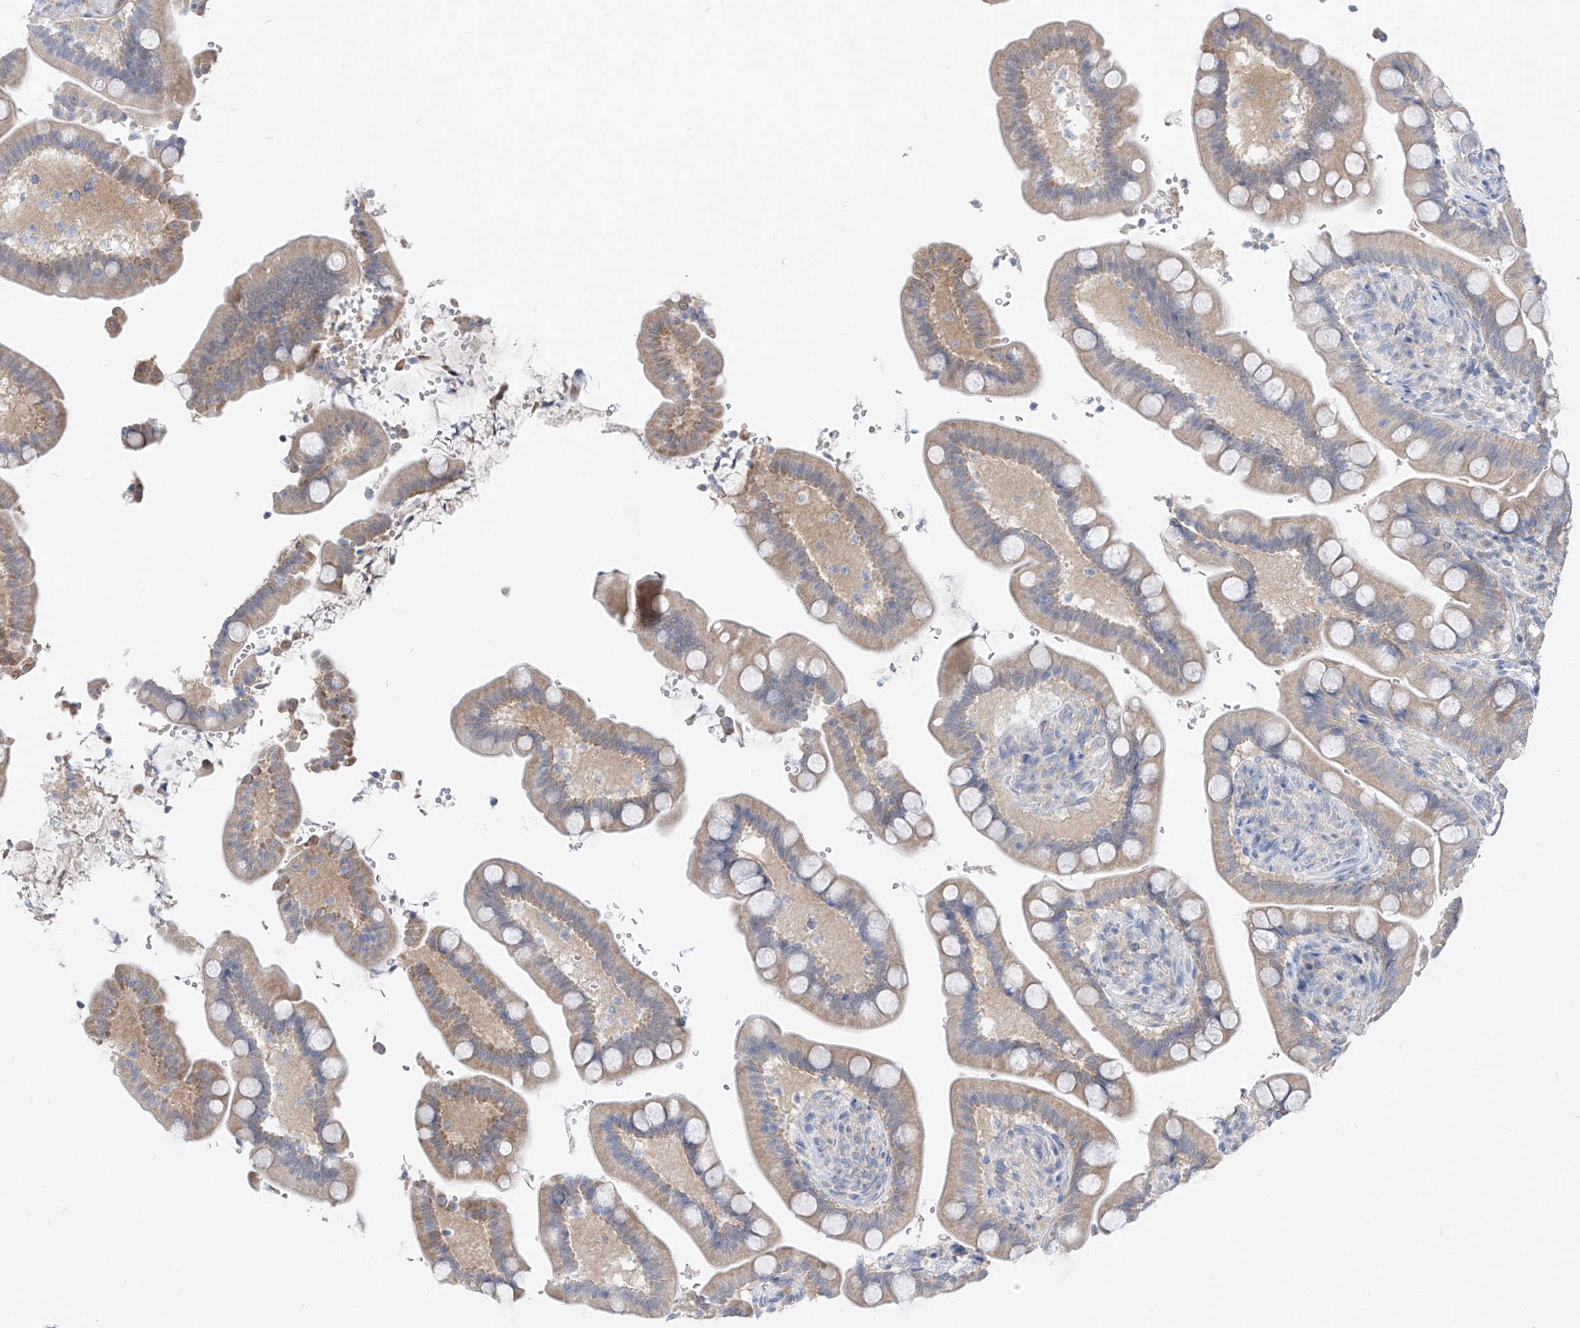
{"staining": {"intensity": "negative", "quantity": "none", "location": "none"}, "tissue": "colon", "cell_type": "Endothelial cells", "image_type": "normal", "snomed": [{"axis": "morphology", "description": "Normal tissue, NOS"}, {"axis": "topography", "description": "Smooth muscle"}, {"axis": "topography", "description": "Colon"}], "caption": "There is no significant staining in endothelial cells of colon. (DAB immunohistochemistry, high magnification).", "gene": "UFL1", "patient": {"sex": "male", "age": 73}}